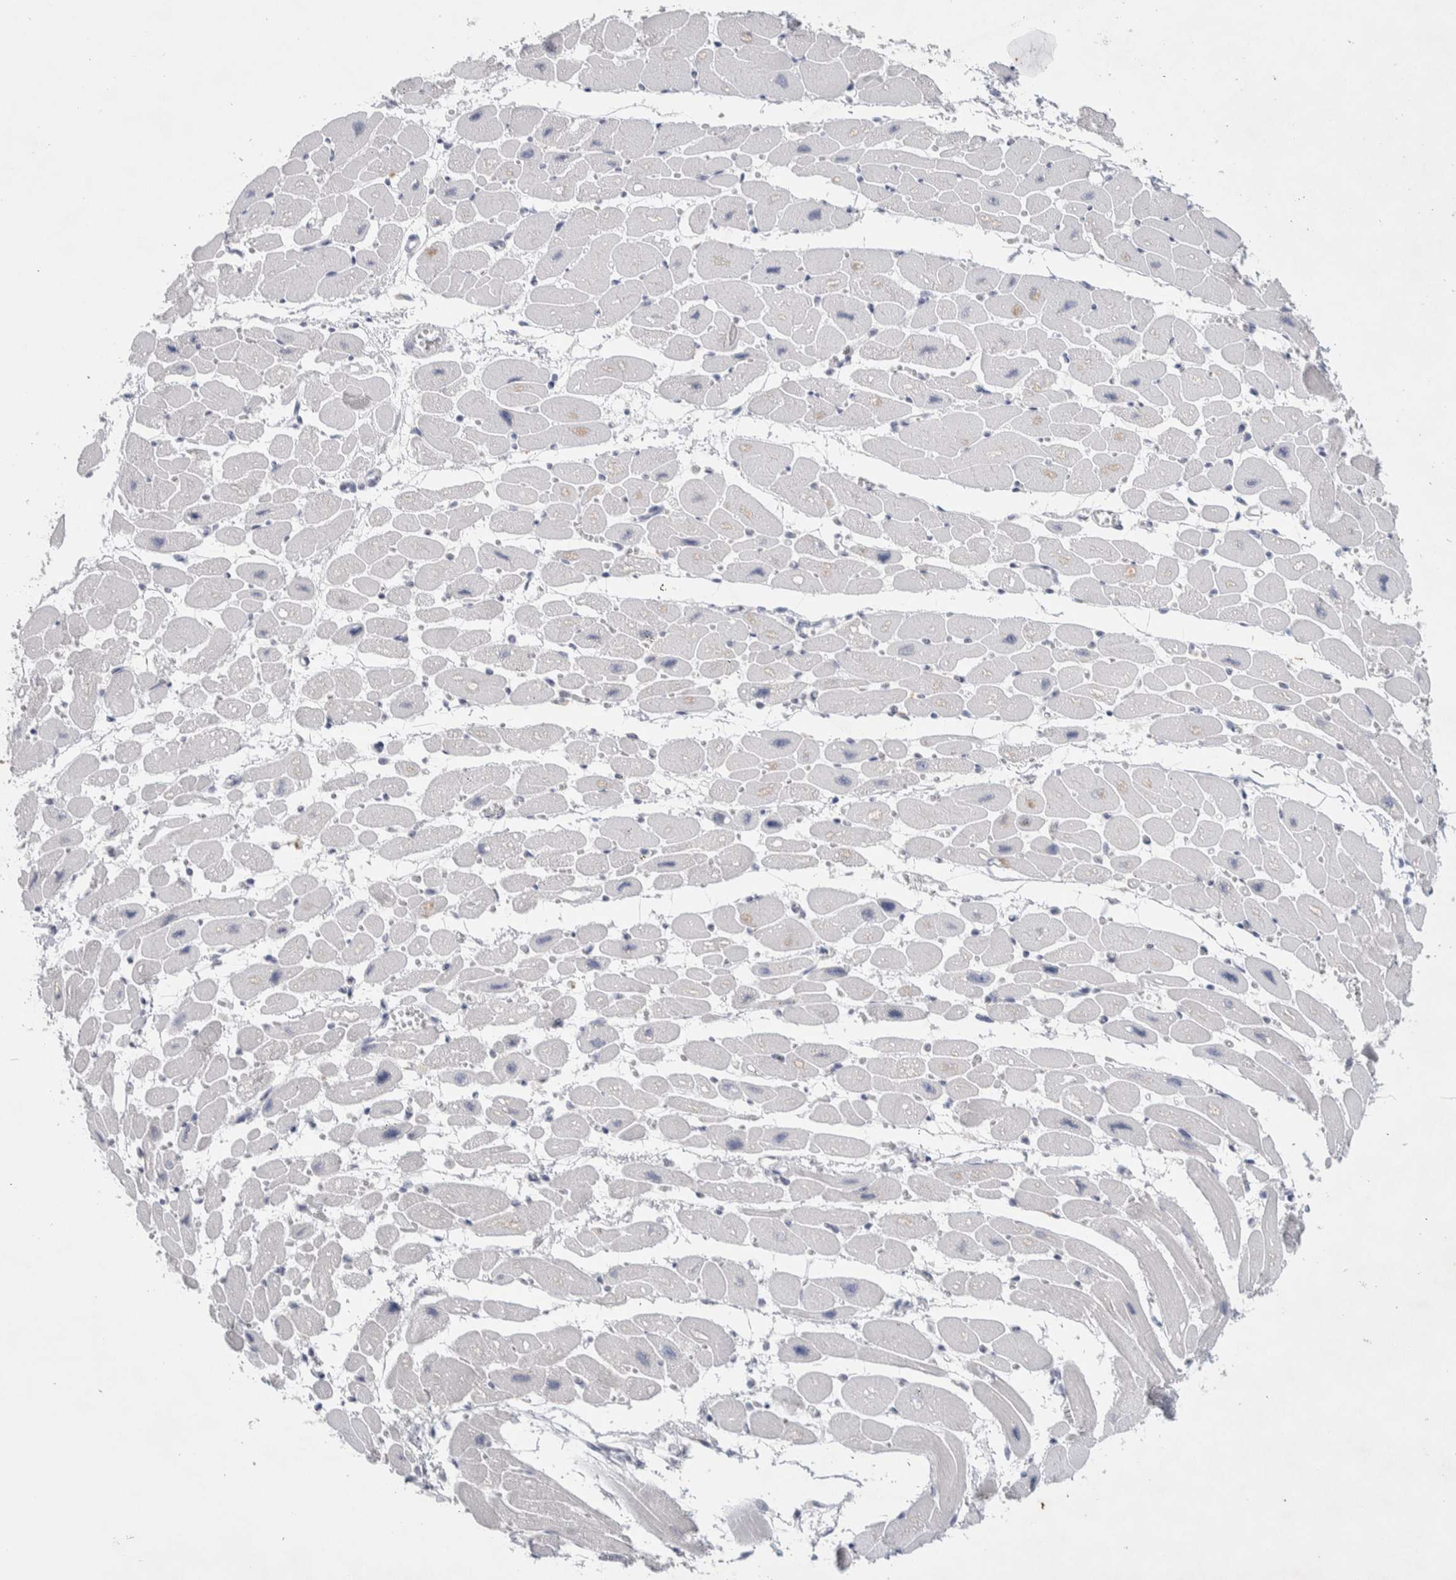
{"staining": {"intensity": "weak", "quantity": "<25%", "location": "nuclear"}, "tissue": "heart muscle", "cell_type": "Cardiomyocytes", "image_type": "normal", "snomed": [{"axis": "morphology", "description": "Normal tissue, NOS"}, {"axis": "topography", "description": "Heart"}], "caption": "Immunohistochemical staining of unremarkable human heart muscle shows no significant positivity in cardiomyocytes.", "gene": "PRMT1", "patient": {"sex": "female", "age": 54}}